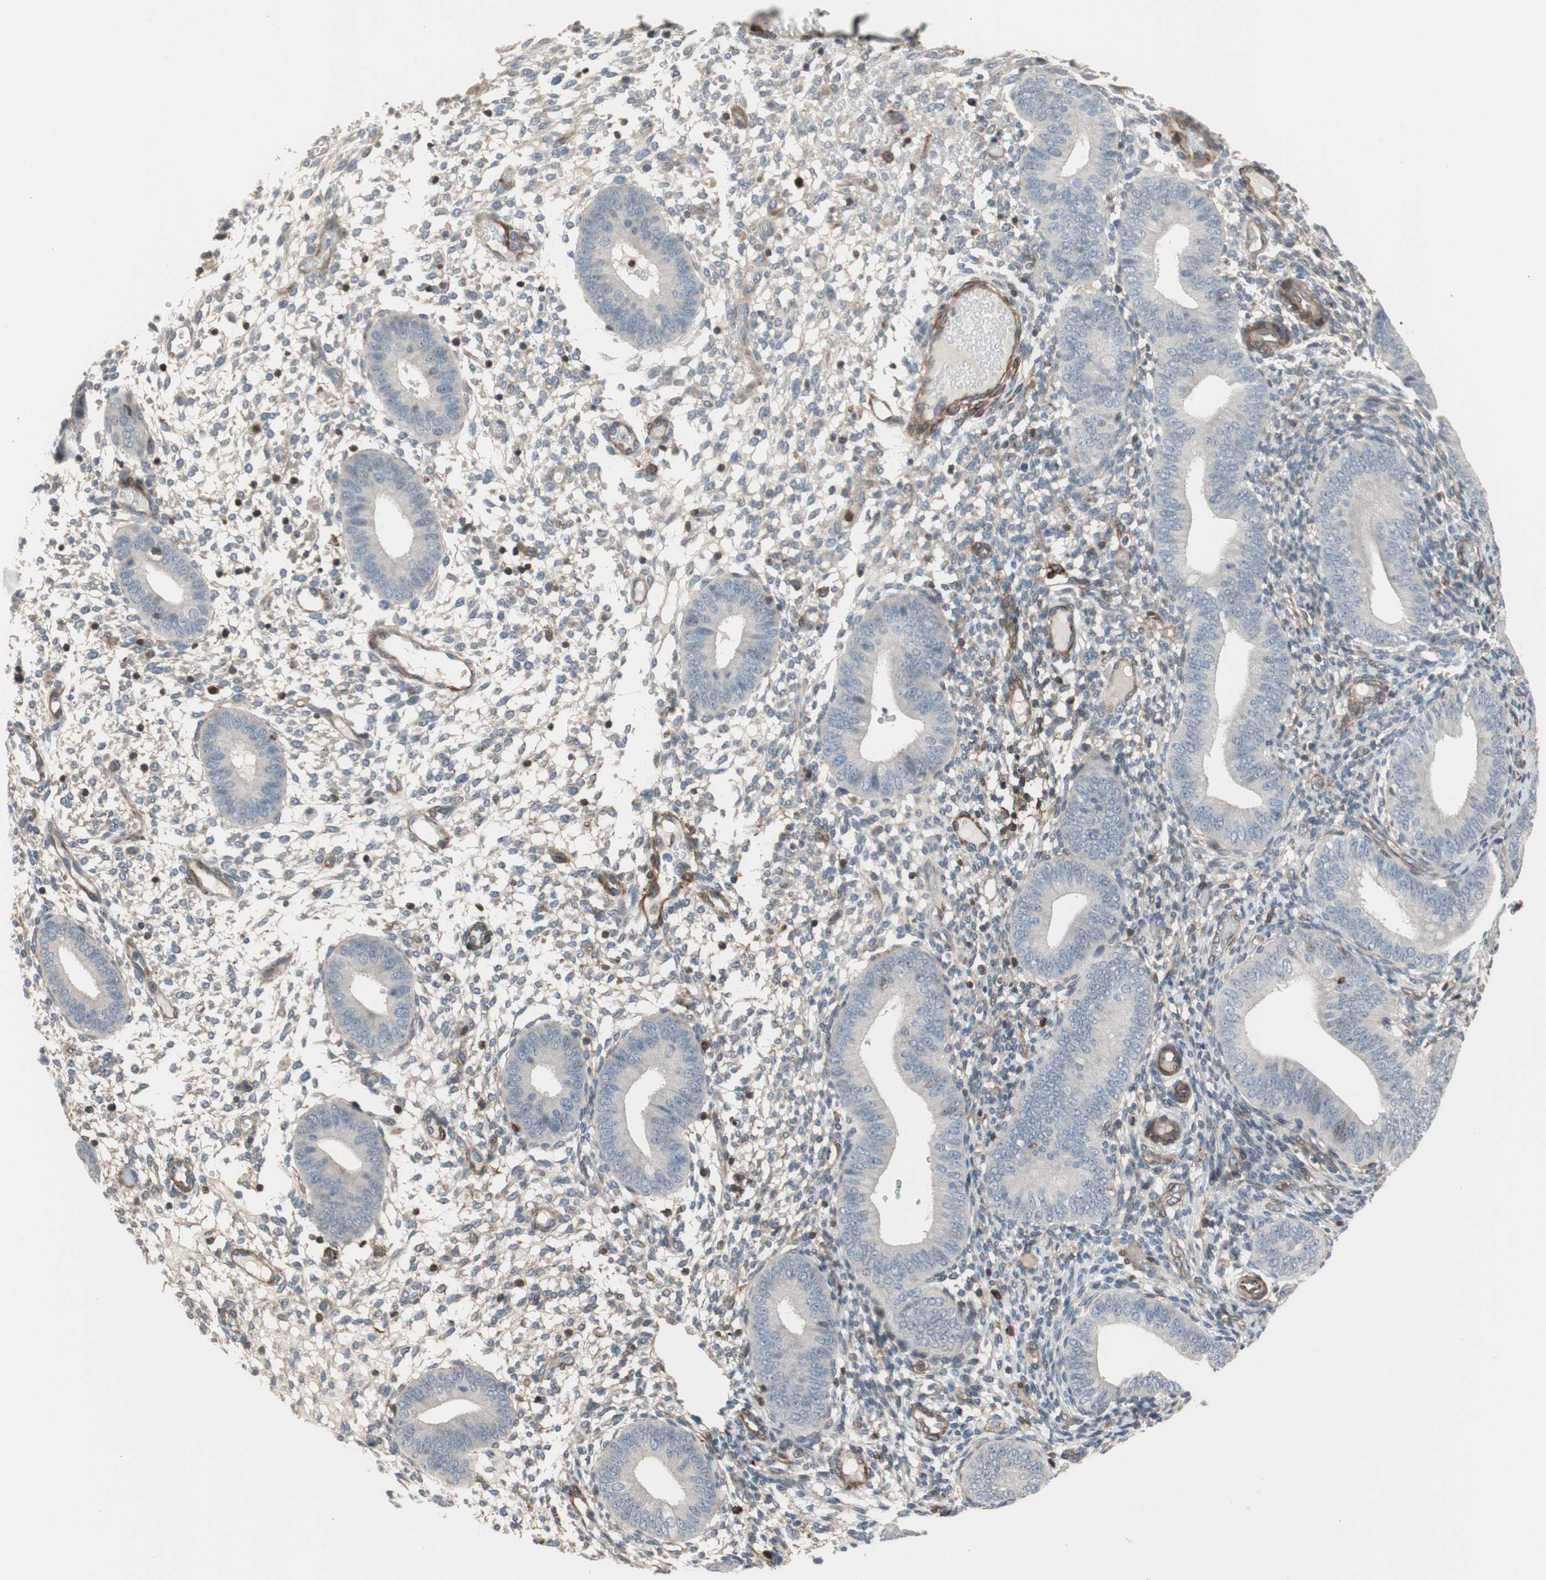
{"staining": {"intensity": "weak", "quantity": "25%-75%", "location": "cytoplasmic/membranous"}, "tissue": "endometrium", "cell_type": "Cells in endometrial stroma", "image_type": "normal", "snomed": [{"axis": "morphology", "description": "Normal tissue, NOS"}, {"axis": "topography", "description": "Endometrium"}], "caption": "The histopathology image shows immunohistochemical staining of unremarkable endometrium. There is weak cytoplasmic/membranous positivity is present in approximately 25%-75% of cells in endometrial stroma. (brown staining indicates protein expression, while blue staining denotes nuclei).", "gene": "GRHL1", "patient": {"sex": "female", "age": 42}}